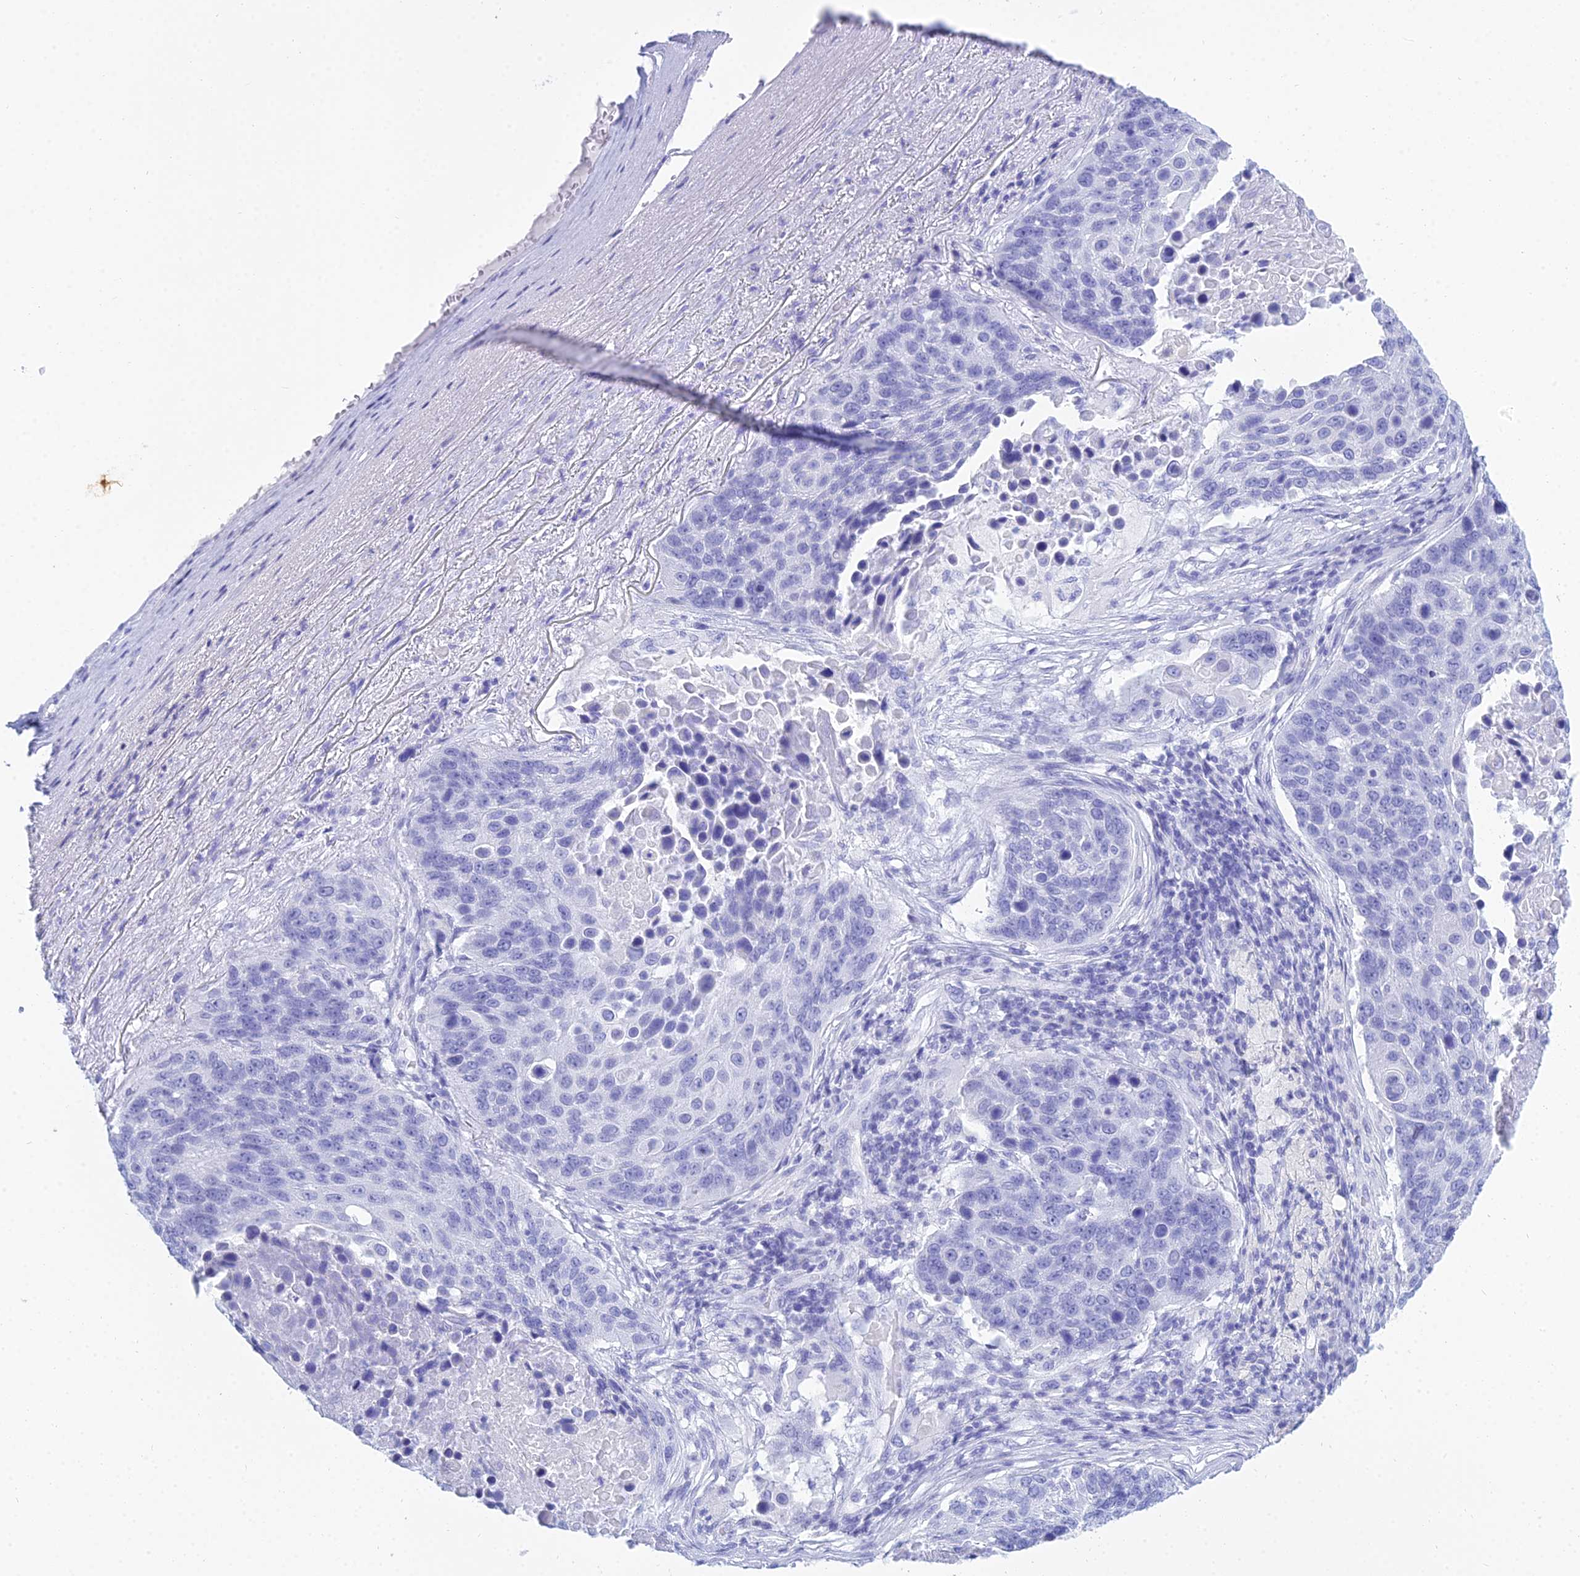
{"staining": {"intensity": "negative", "quantity": "none", "location": "none"}, "tissue": "lung cancer", "cell_type": "Tumor cells", "image_type": "cancer", "snomed": [{"axis": "morphology", "description": "Normal tissue, NOS"}, {"axis": "morphology", "description": "Squamous cell carcinoma, NOS"}, {"axis": "topography", "description": "Lymph node"}, {"axis": "topography", "description": "Lung"}], "caption": "The micrograph reveals no significant positivity in tumor cells of squamous cell carcinoma (lung).", "gene": "PATE4", "patient": {"sex": "male", "age": 66}}